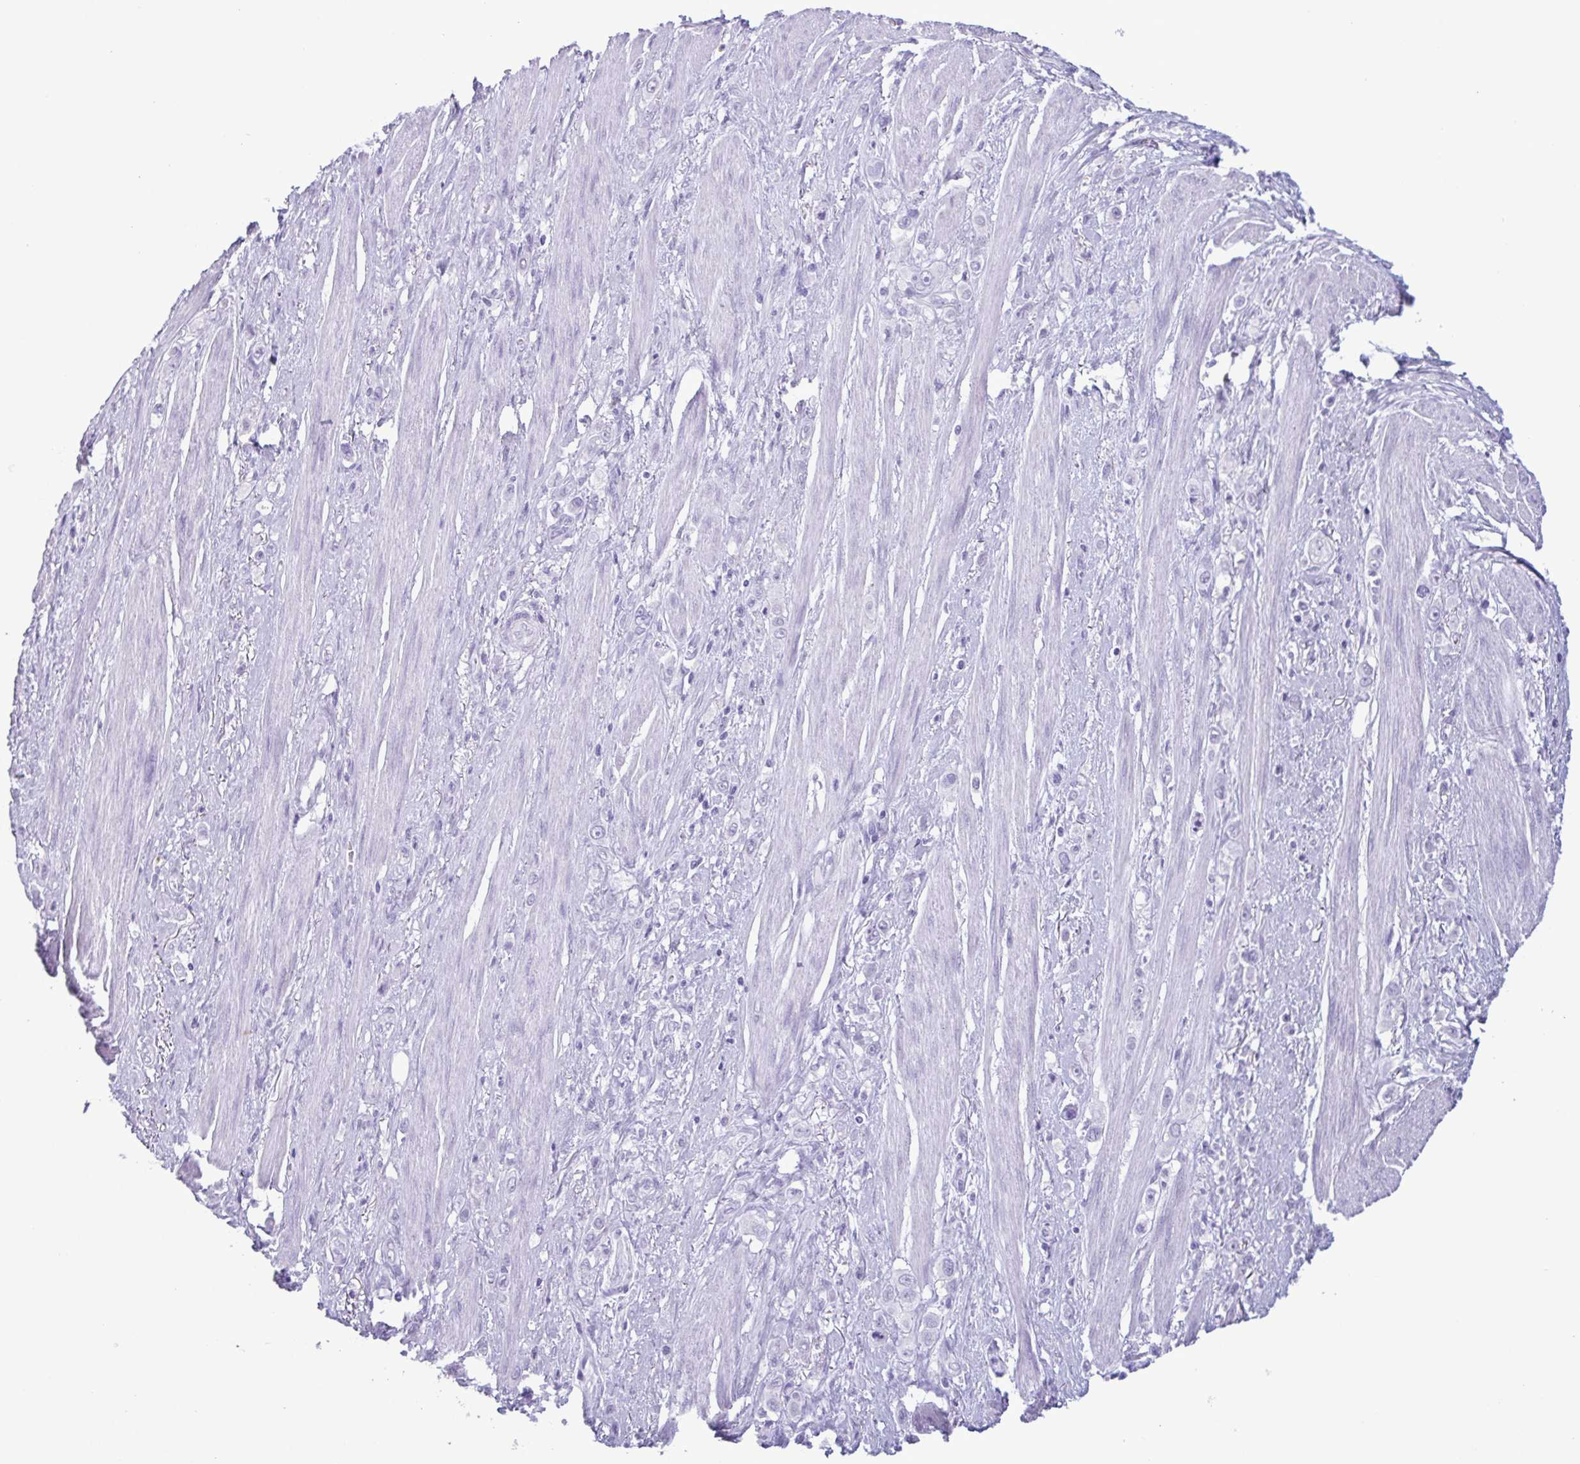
{"staining": {"intensity": "negative", "quantity": "none", "location": "none"}, "tissue": "stomach cancer", "cell_type": "Tumor cells", "image_type": "cancer", "snomed": [{"axis": "morphology", "description": "Adenocarcinoma, NOS"}, {"axis": "topography", "description": "Stomach, upper"}], "caption": "The photomicrograph demonstrates no staining of tumor cells in stomach cancer (adenocarcinoma).", "gene": "LTF", "patient": {"sex": "male", "age": 75}}